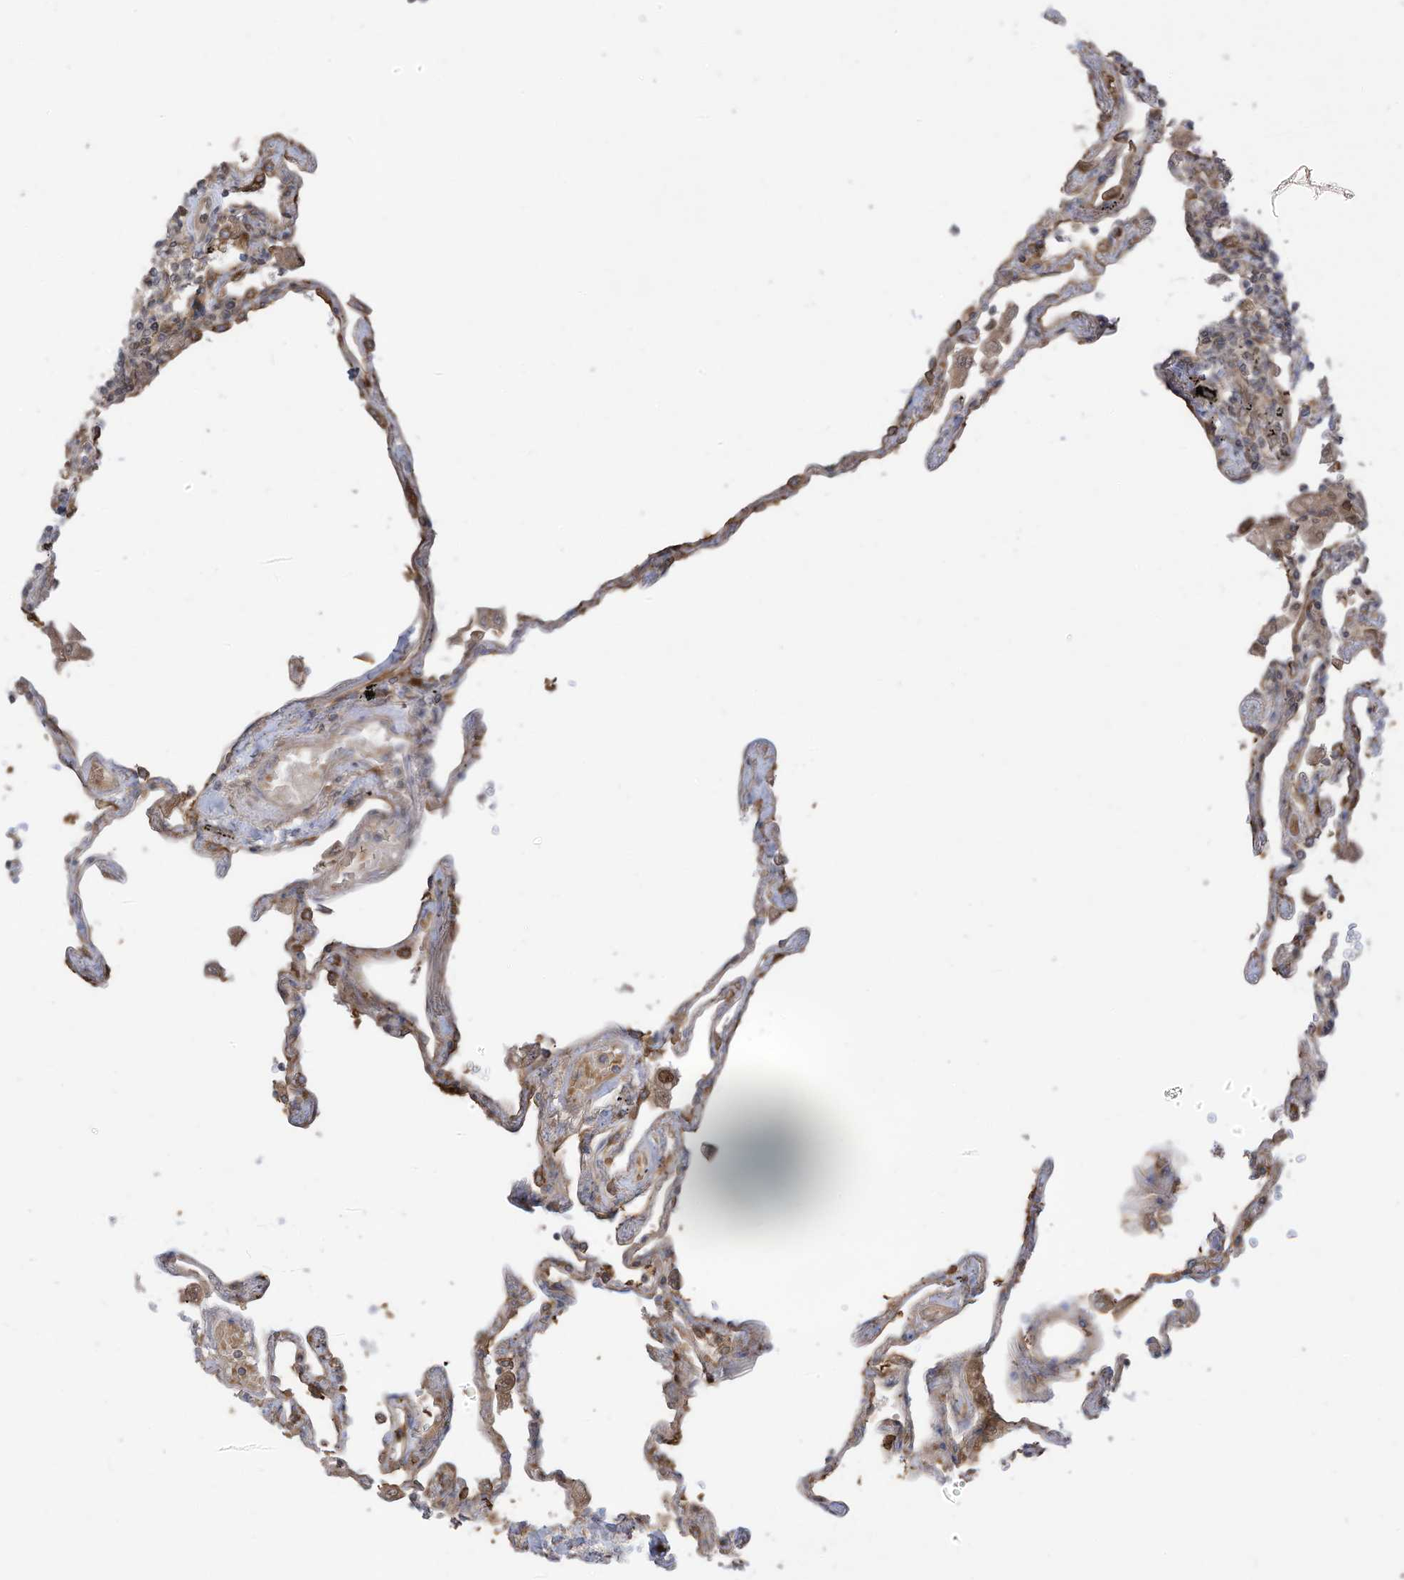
{"staining": {"intensity": "moderate", "quantity": "25%-75%", "location": "cytoplasmic/membranous"}, "tissue": "lung", "cell_type": "Alveolar cells", "image_type": "normal", "snomed": [{"axis": "morphology", "description": "Normal tissue, NOS"}, {"axis": "topography", "description": "Lung"}], "caption": "Lung stained for a protein demonstrates moderate cytoplasmic/membranous positivity in alveolar cells.", "gene": "CGAS", "patient": {"sex": "female", "age": 67}}